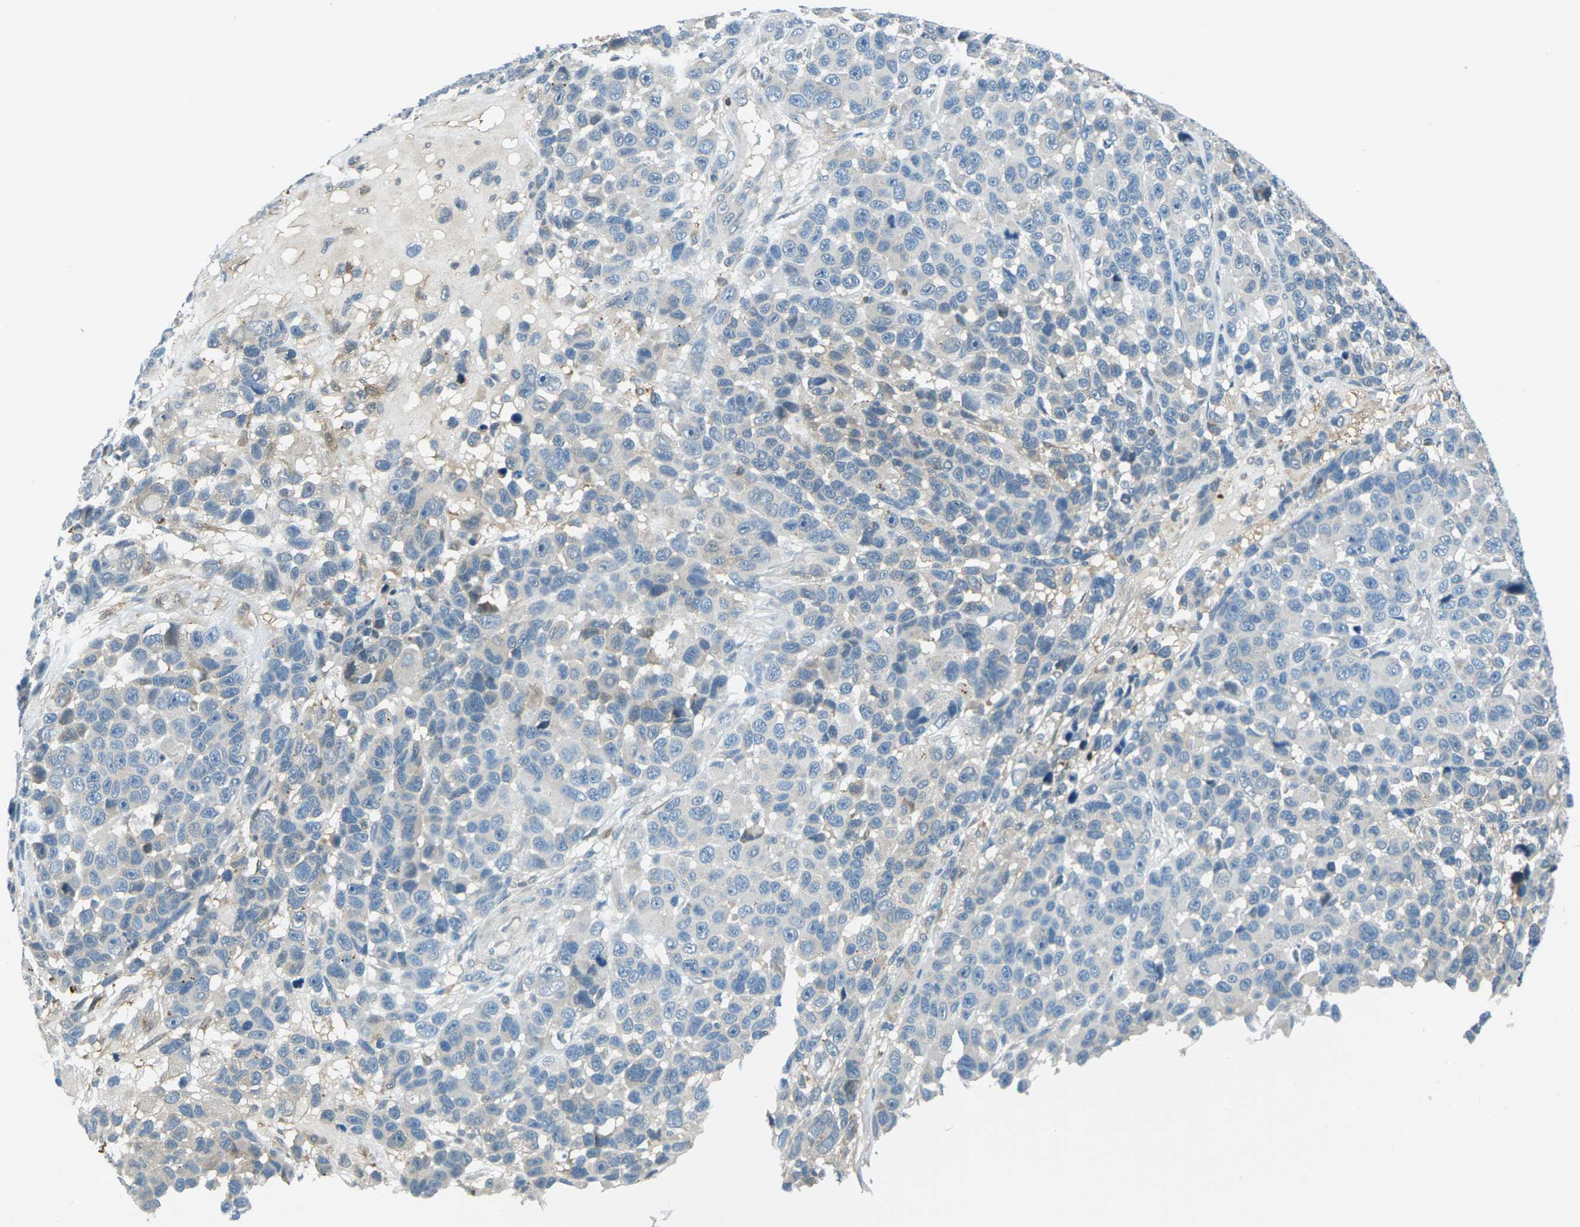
{"staining": {"intensity": "weak", "quantity": "<25%", "location": "cytoplasmic/membranous"}, "tissue": "melanoma", "cell_type": "Tumor cells", "image_type": "cancer", "snomed": [{"axis": "morphology", "description": "Malignant melanoma, NOS"}, {"axis": "topography", "description": "Skin"}], "caption": "Tumor cells show no significant staining in melanoma. (DAB (3,3'-diaminobenzidine) immunohistochemistry (IHC) with hematoxylin counter stain).", "gene": "NANOS2", "patient": {"sex": "male", "age": 53}}